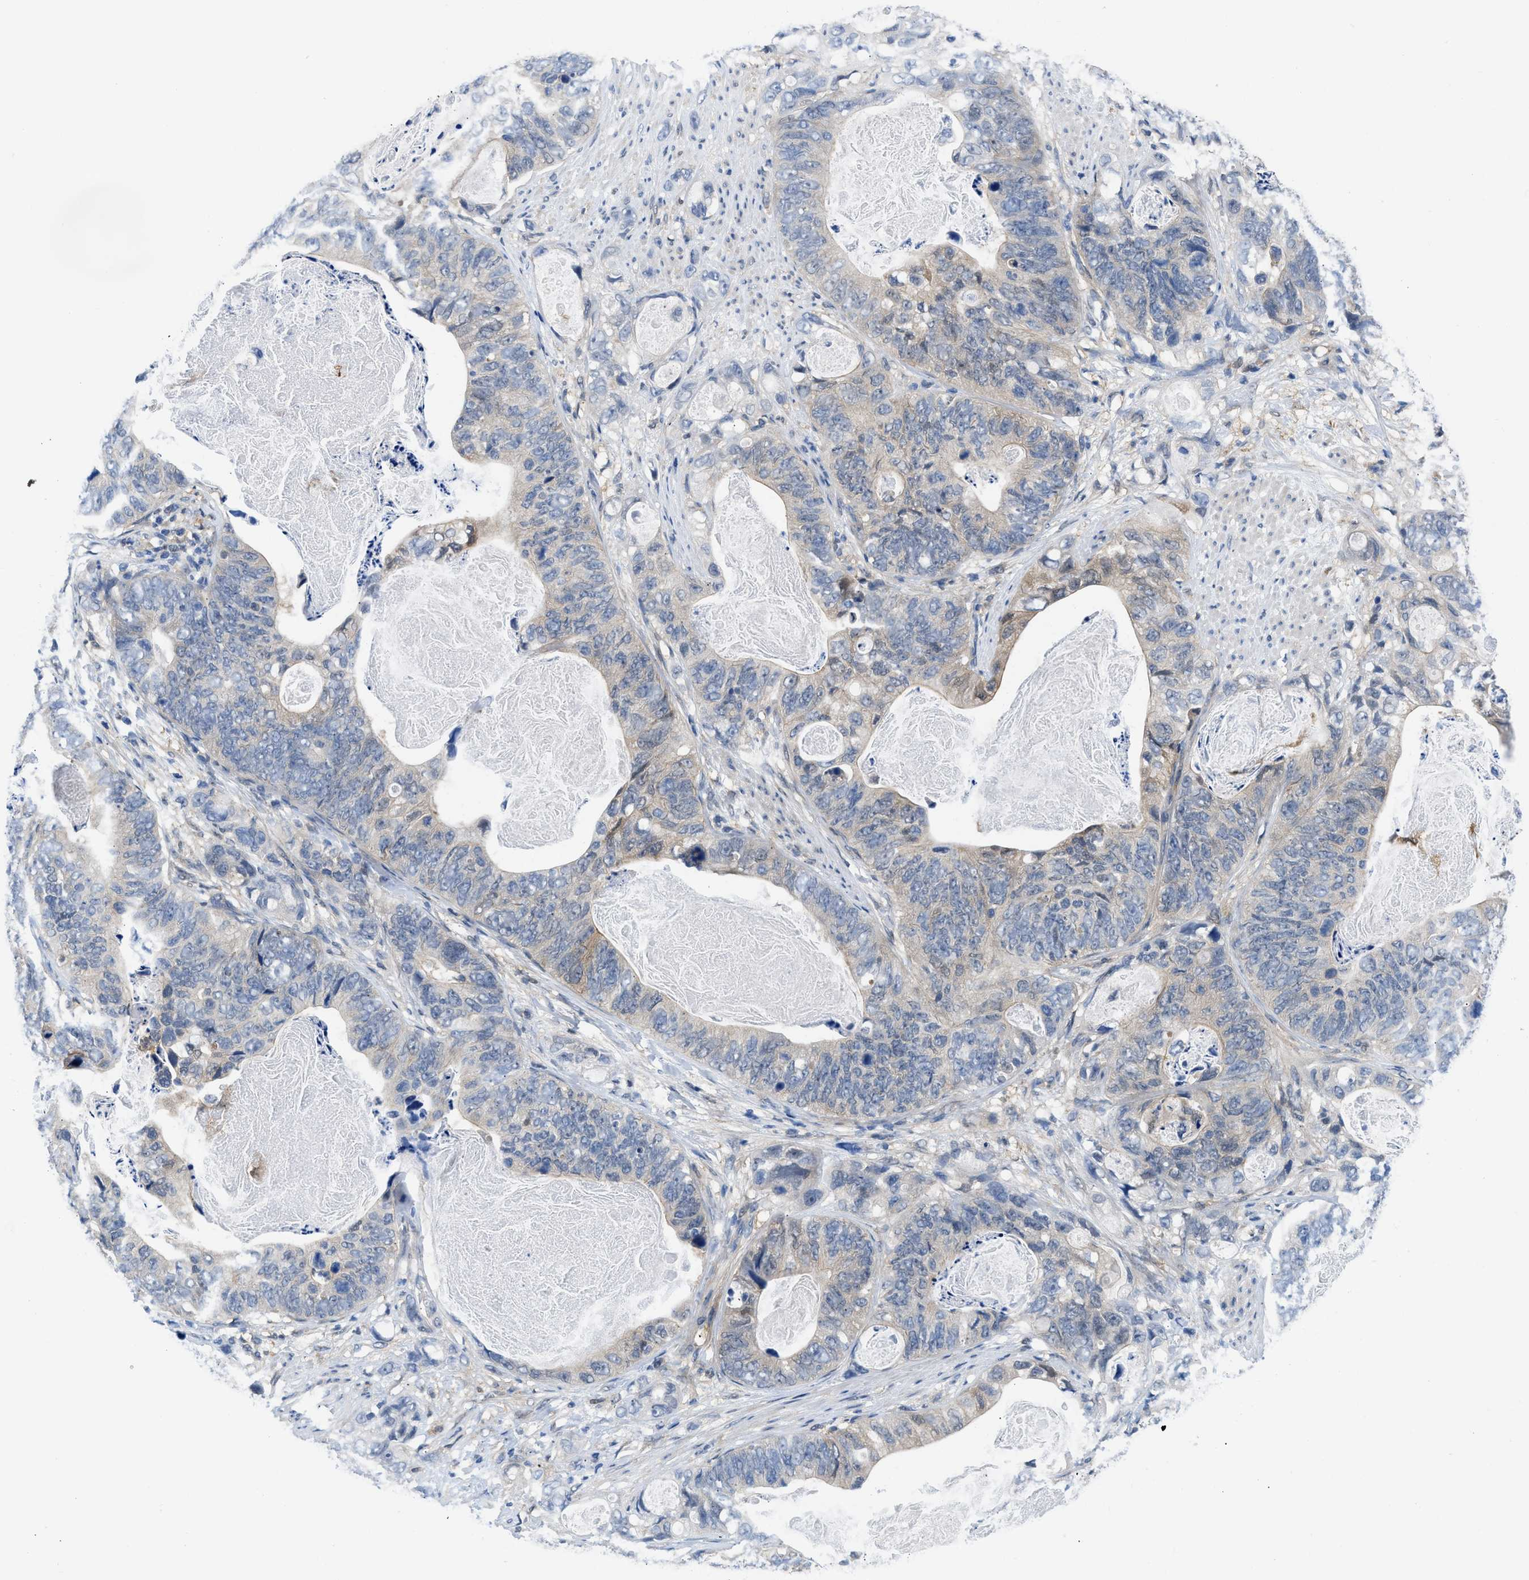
{"staining": {"intensity": "weak", "quantity": "<25%", "location": "cytoplasmic/membranous"}, "tissue": "stomach cancer", "cell_type": "Tumor cells", "image_type": "cancer", "snomed": [{"axis": "morphology", "description": "Adenocarcinoma, NOS"}, {"axis": "topography", "description": "Stomach"}], "caption": "The histopathology image exhibits no staining of tumor cells in stomach cancer (adenocarcinoma).", "gene": "CBR1", "patient": {"sex": "female", "age": 89}}